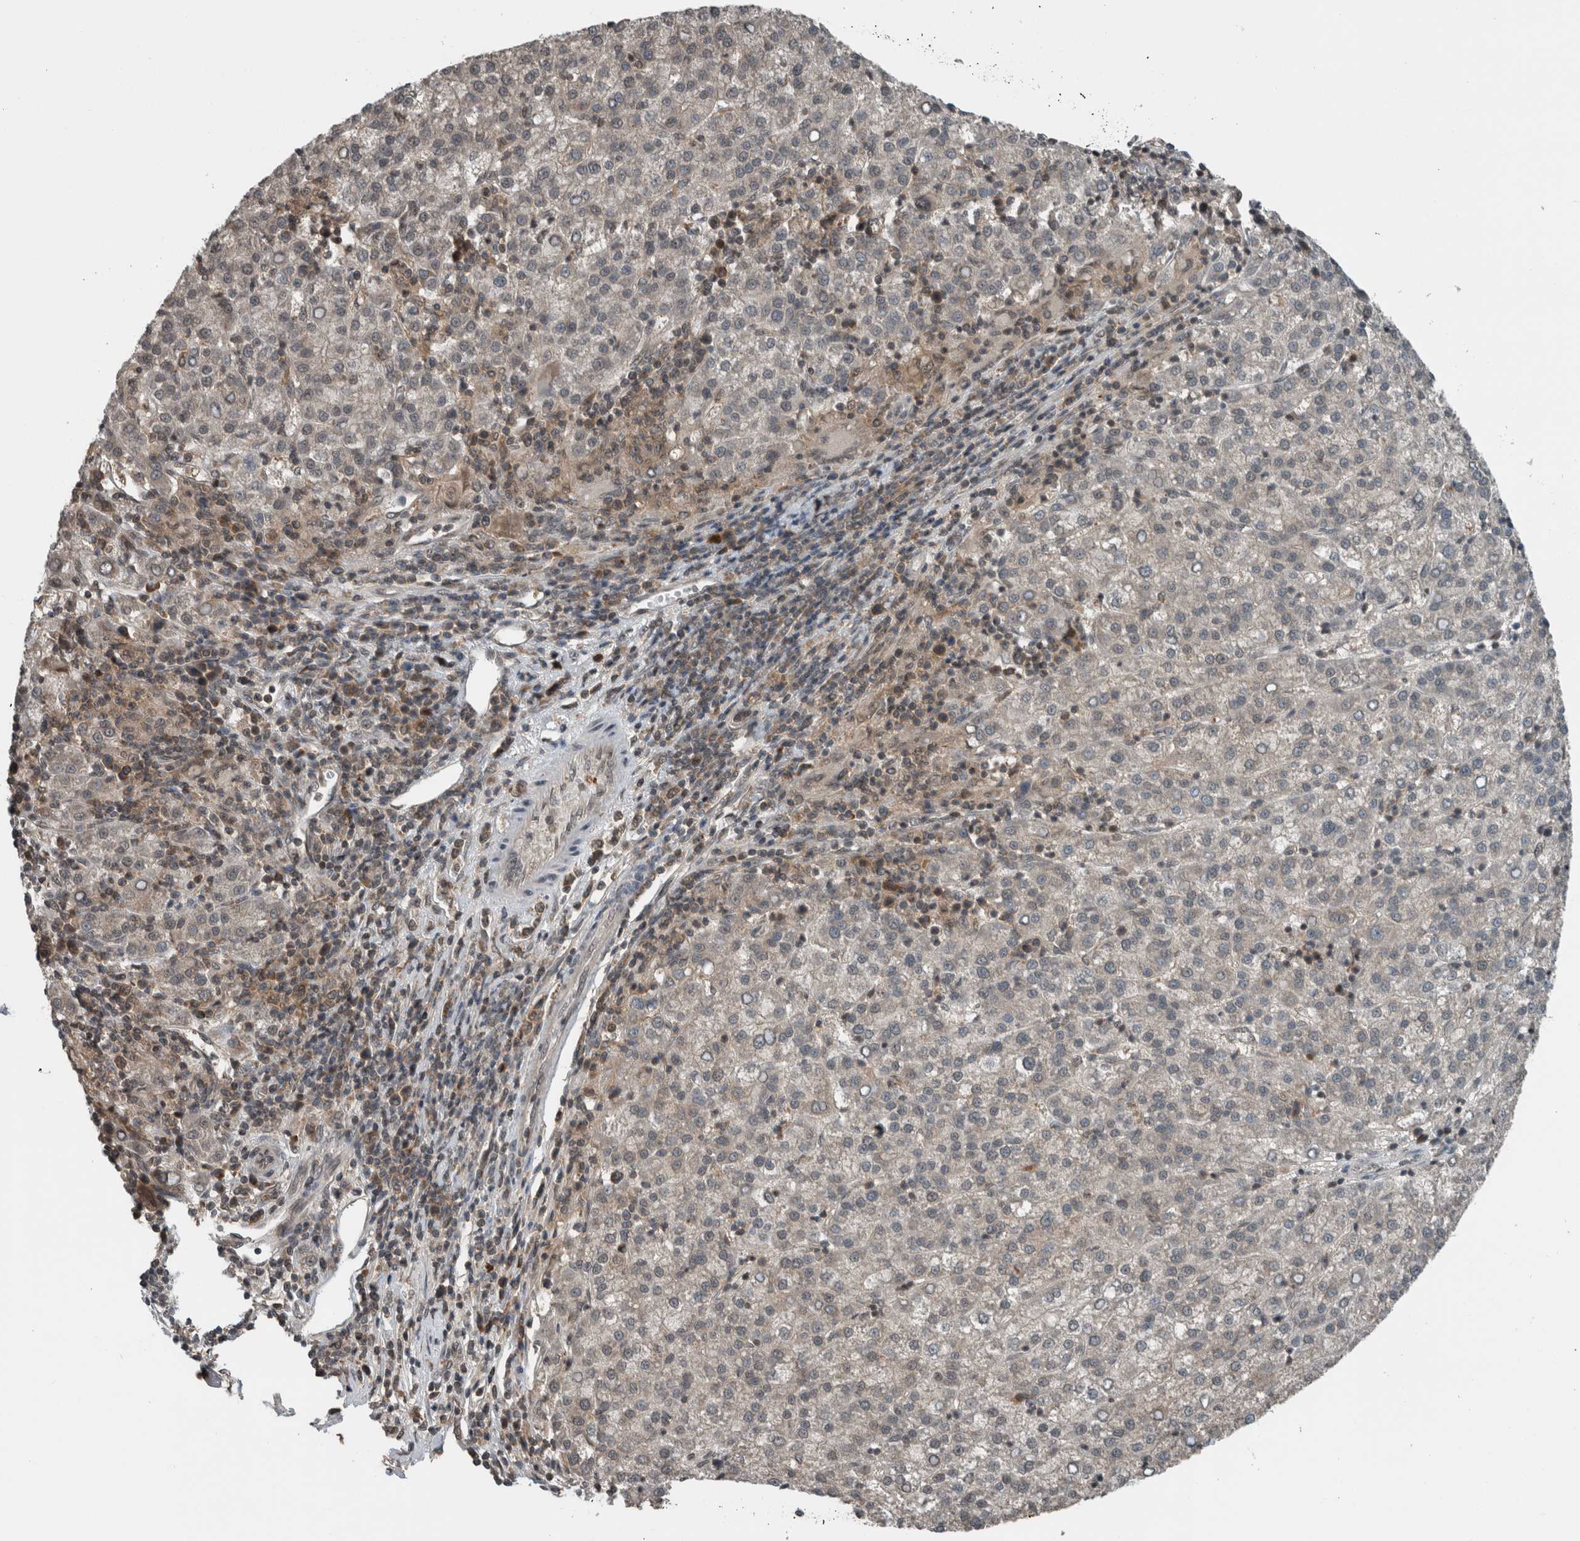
{"staining": {"intensity": "negative", "quantity": "none", "location": "none"}, "tissue": "liver cancer", "cell_type": "Tumor cells", "image_type": "cancer", "snomed": [{"axis": "morphology", "description": "Carcinoma, Hepatocellular, NOS"}, {"axis": "topography", "description": "Liver"}], "caption": "Immunohistochemistry of hepatocellular carcinoma (liver) displays no staining in tumor cells. Nuclei are stained in blue.", "gene": "SPAG7", "patient": {"sex": "female", "age": 58}}